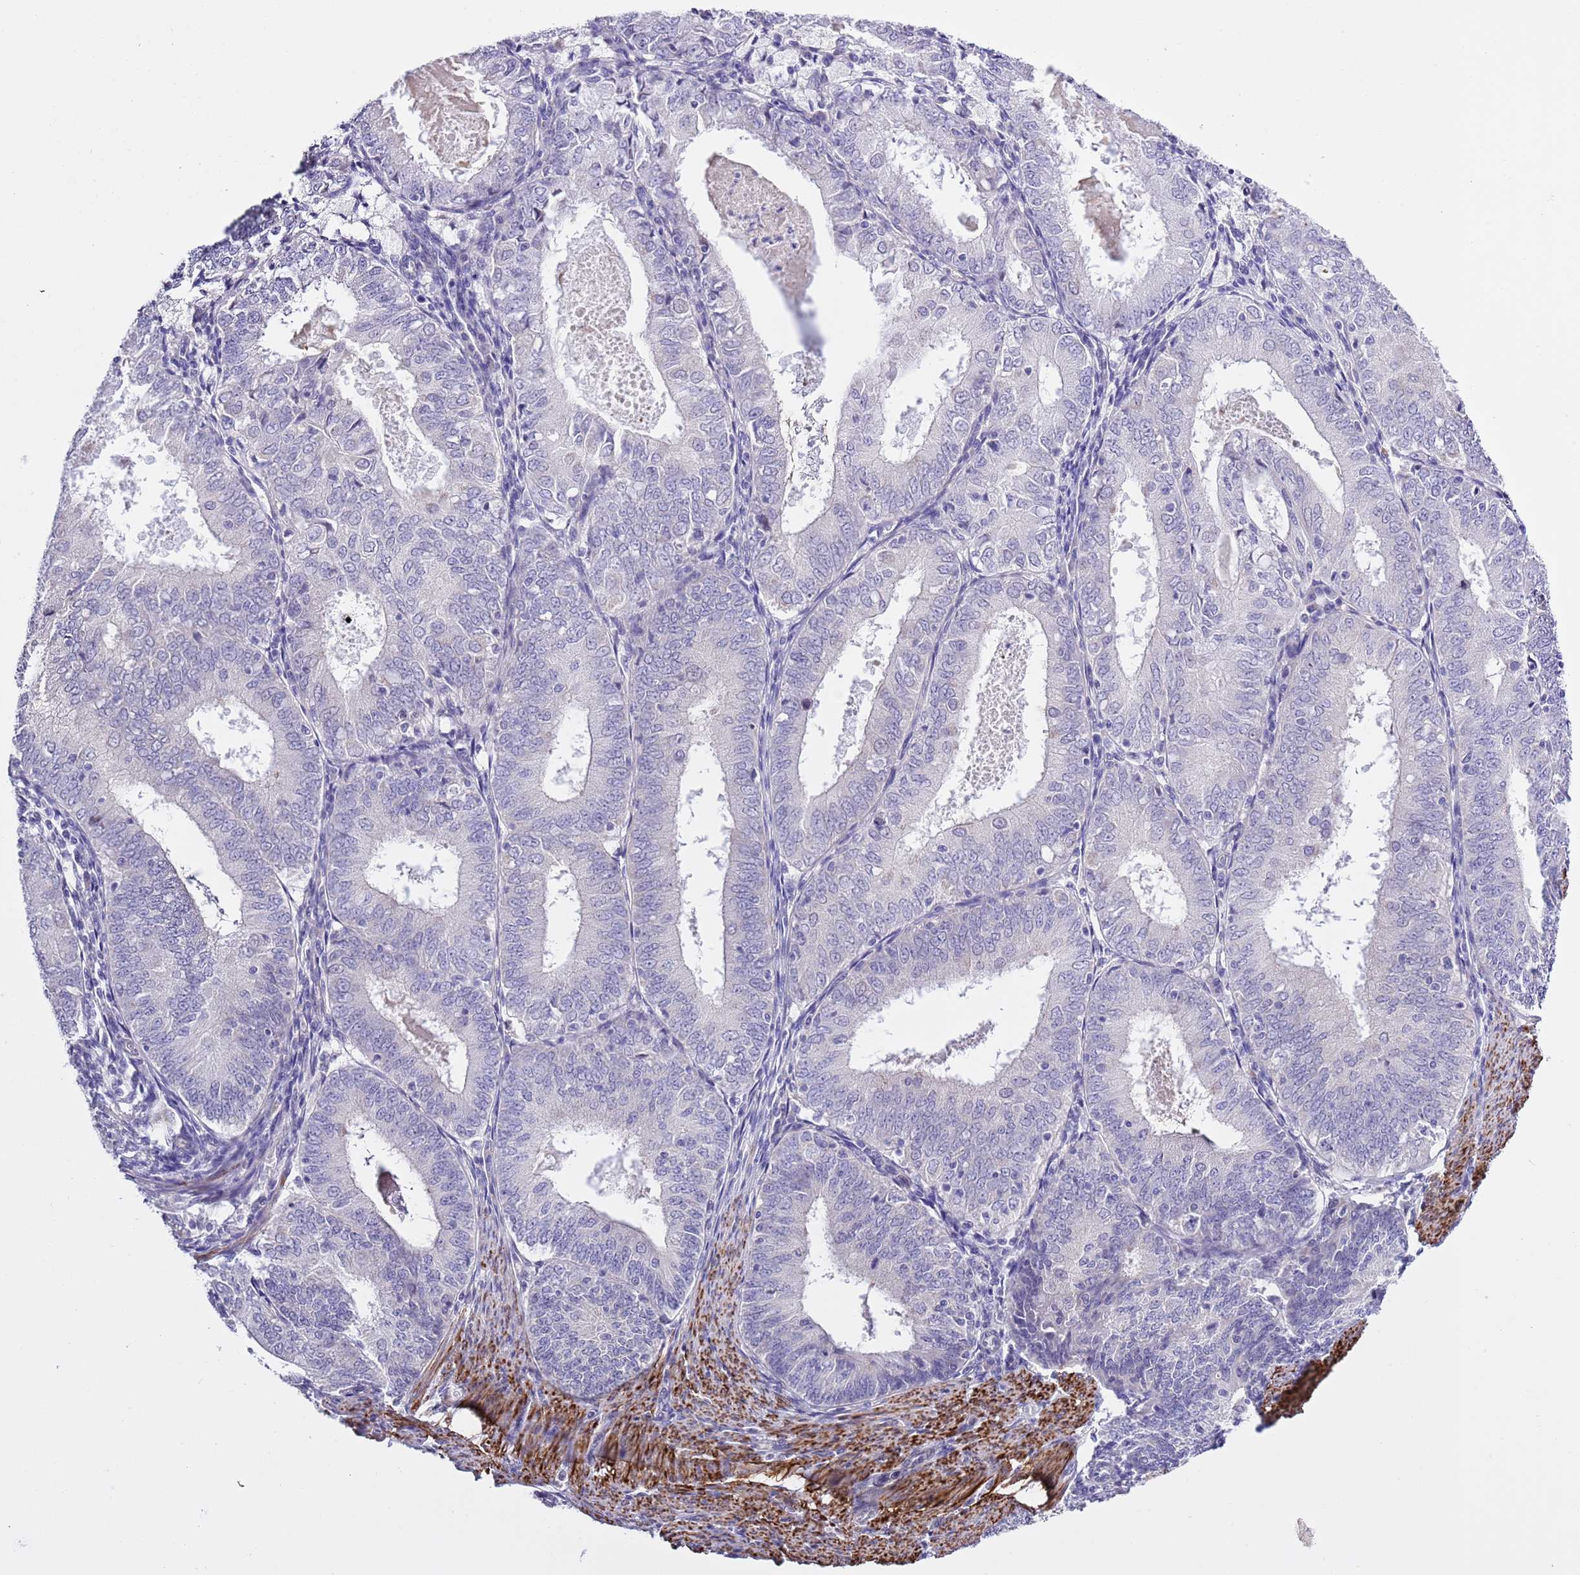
{"staining": {"intensity": "negative", "quantity": "none", "location": "none"}, "tissue": "endometrial cancer", "cell_type": "Tumor cells", "image_type": "cancer", "snomed": [{"axis": "morphology", "description": "Adenocarcinoma, NOS"}, {"axis": "topography", "description": "Endometrium"}], "caption": "Endometrial cancer (adenocarcinoma) was stained to show a protein in brown. There is no significant staining in tumor cells.", "gene": "NET1", "patient": {"sex": "female", "age": 57}}